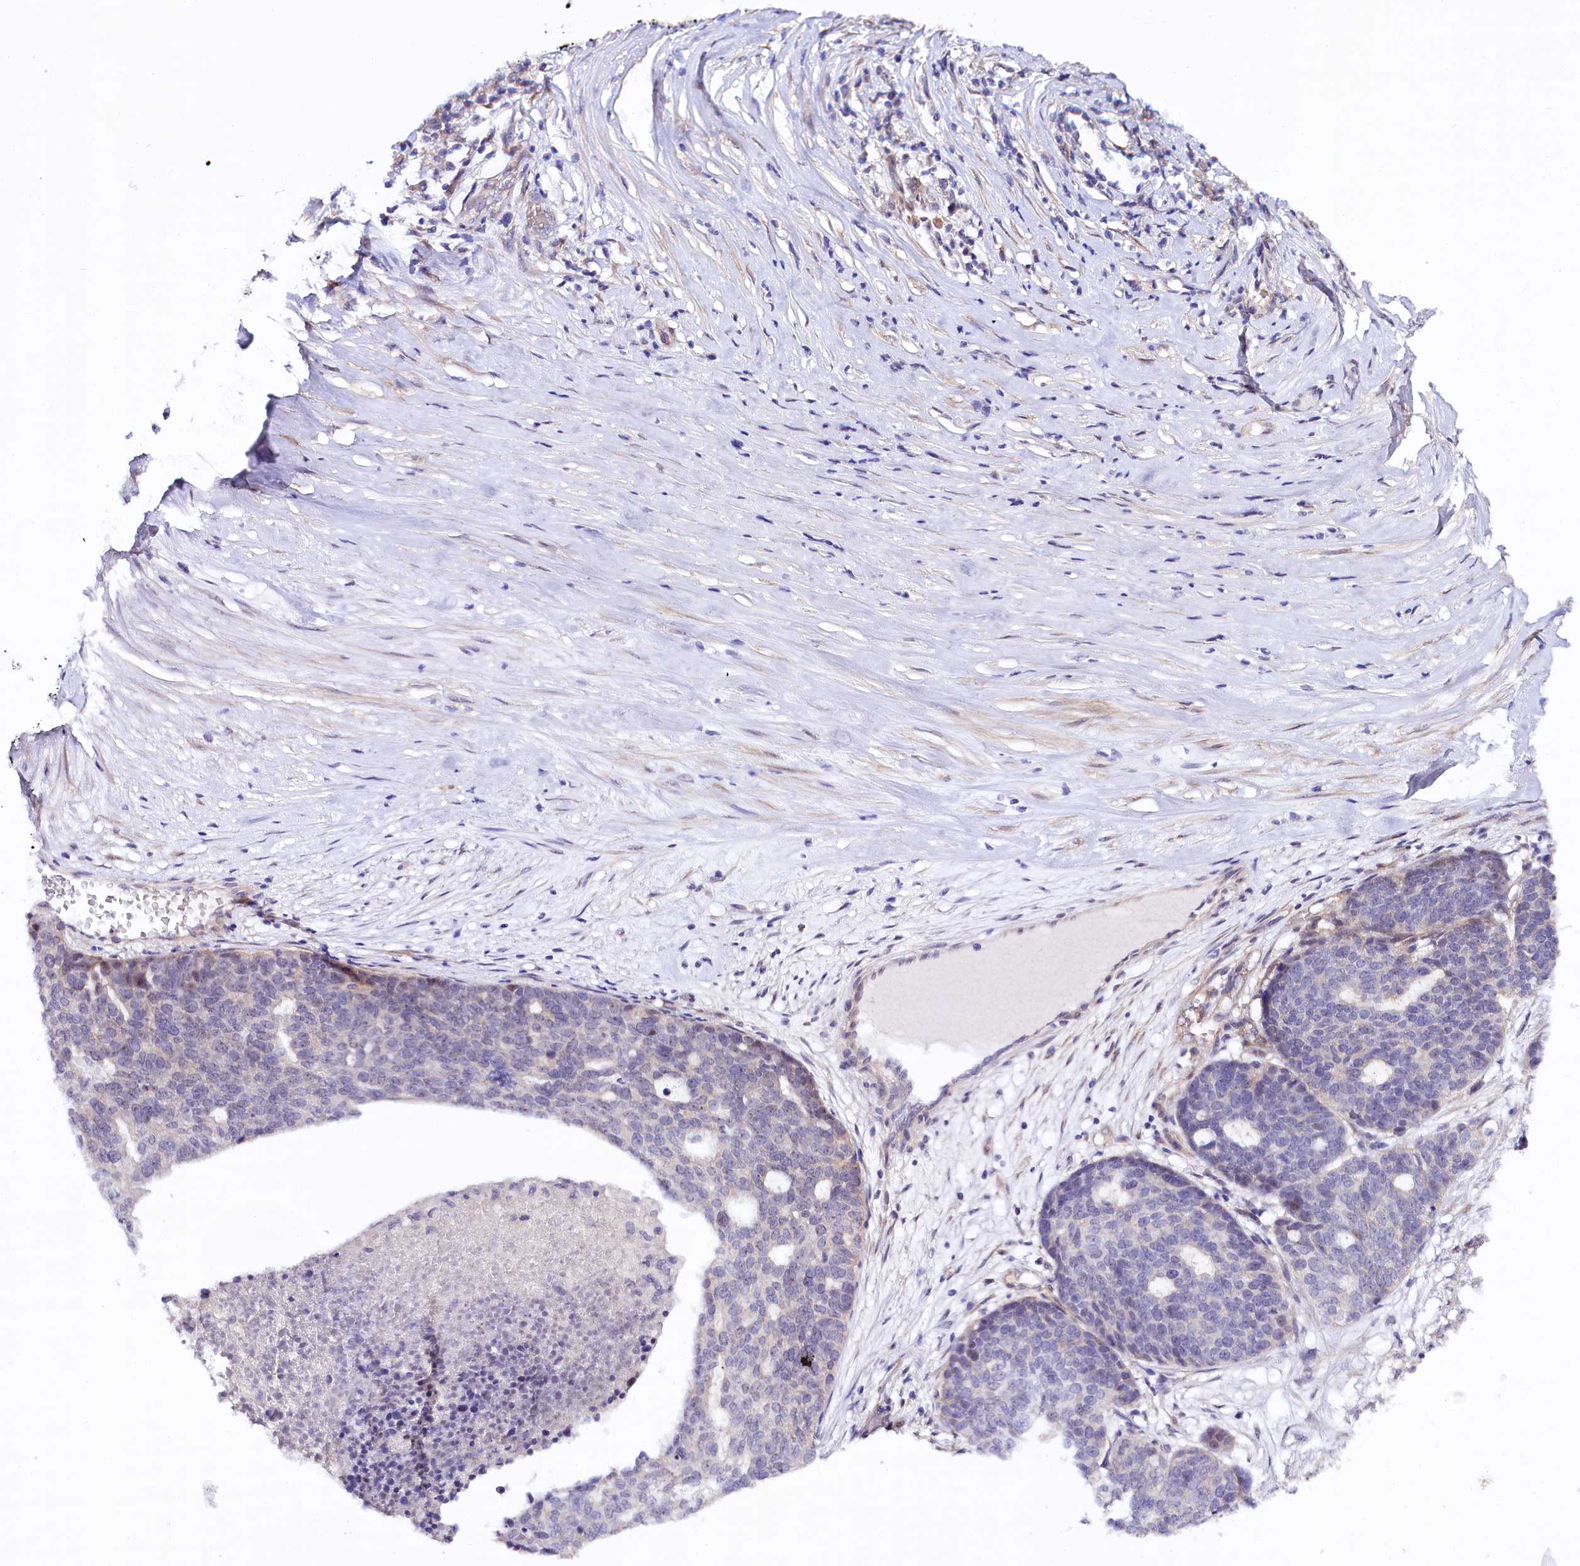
{"staining": {"intensity": "weak", "quantity": "<25%", "location": "nuclear"}, "tissue": "ovarian cancer", "cell_type": "Tumor cells", "image_type": "cancer", "snomed": [{"axis": "morphology", "description": "Cystadenocarcinoma, serous, NOS"}, {"axis": "topography", "description": "Ovary"}], "caption": "There is no significant positivity in tumor cells of ovarian cancer (serous cystadenocarcinoma).", "gene": "PHLDB1", "patient": {"sex": "female", "age": 59}}